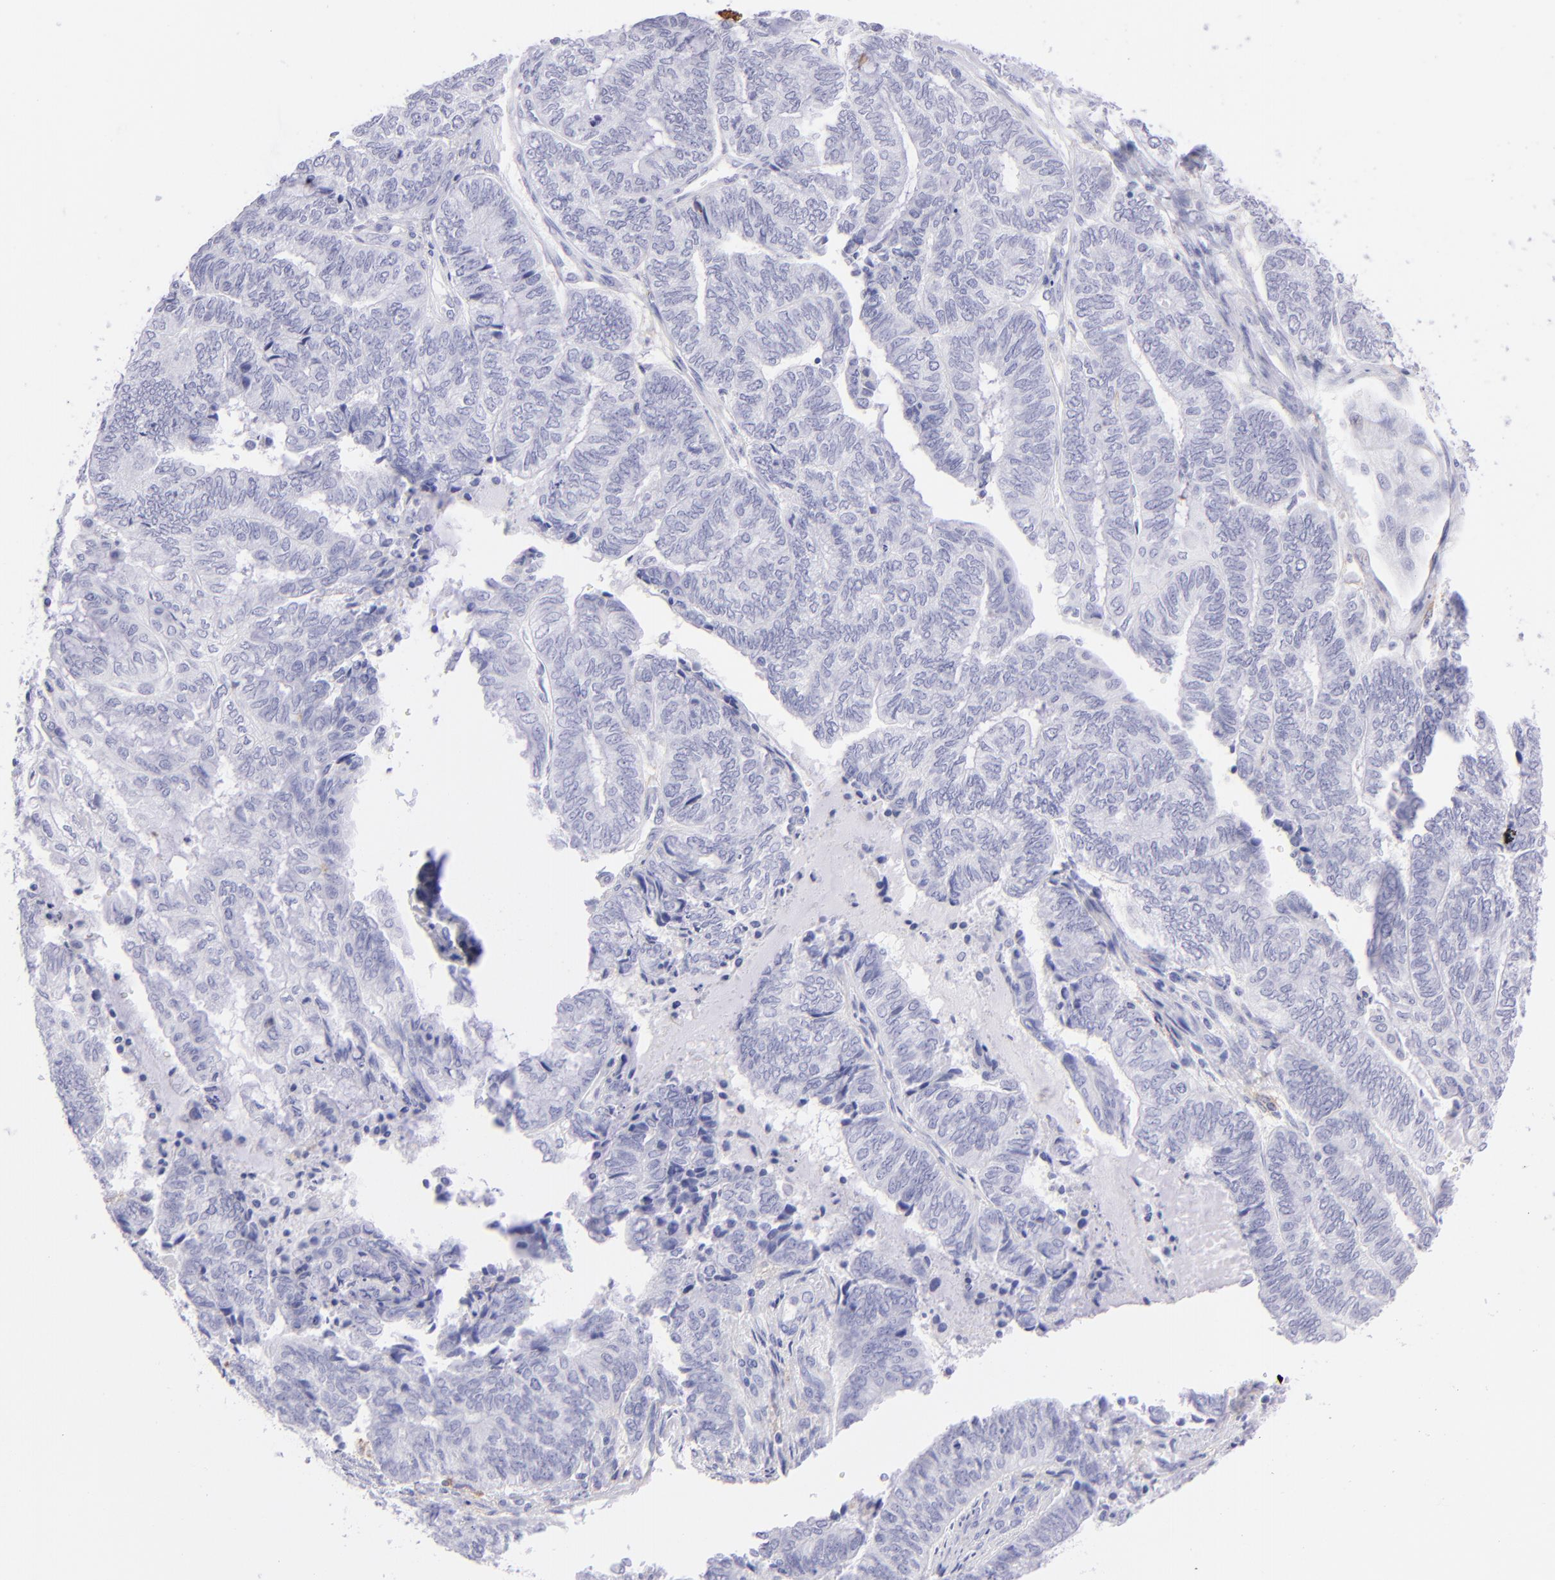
{"staining": {"intensity": "negative", "quantity": "none", "location": "none"}, "tissue": "endometrial cancer", "cell_type": "Tumor cells", "image_type": "cancer", "snomed": [{"axis": "morphology", "description": "Adenocarcinoma, NOS"}, {"axis": "topography", "description": "Uterus"}, {"axis": "topography", "description": "Endometrium"}], "caption": "High magnification brightfield microscopy of adenocarcinoma (endometrial) stained with DAB (brown) and counterstained with hematoxylin (blue): tumor cells show no significant expression.", "gene": "CD72", "patient": {"sex": "female", "age": 70}}